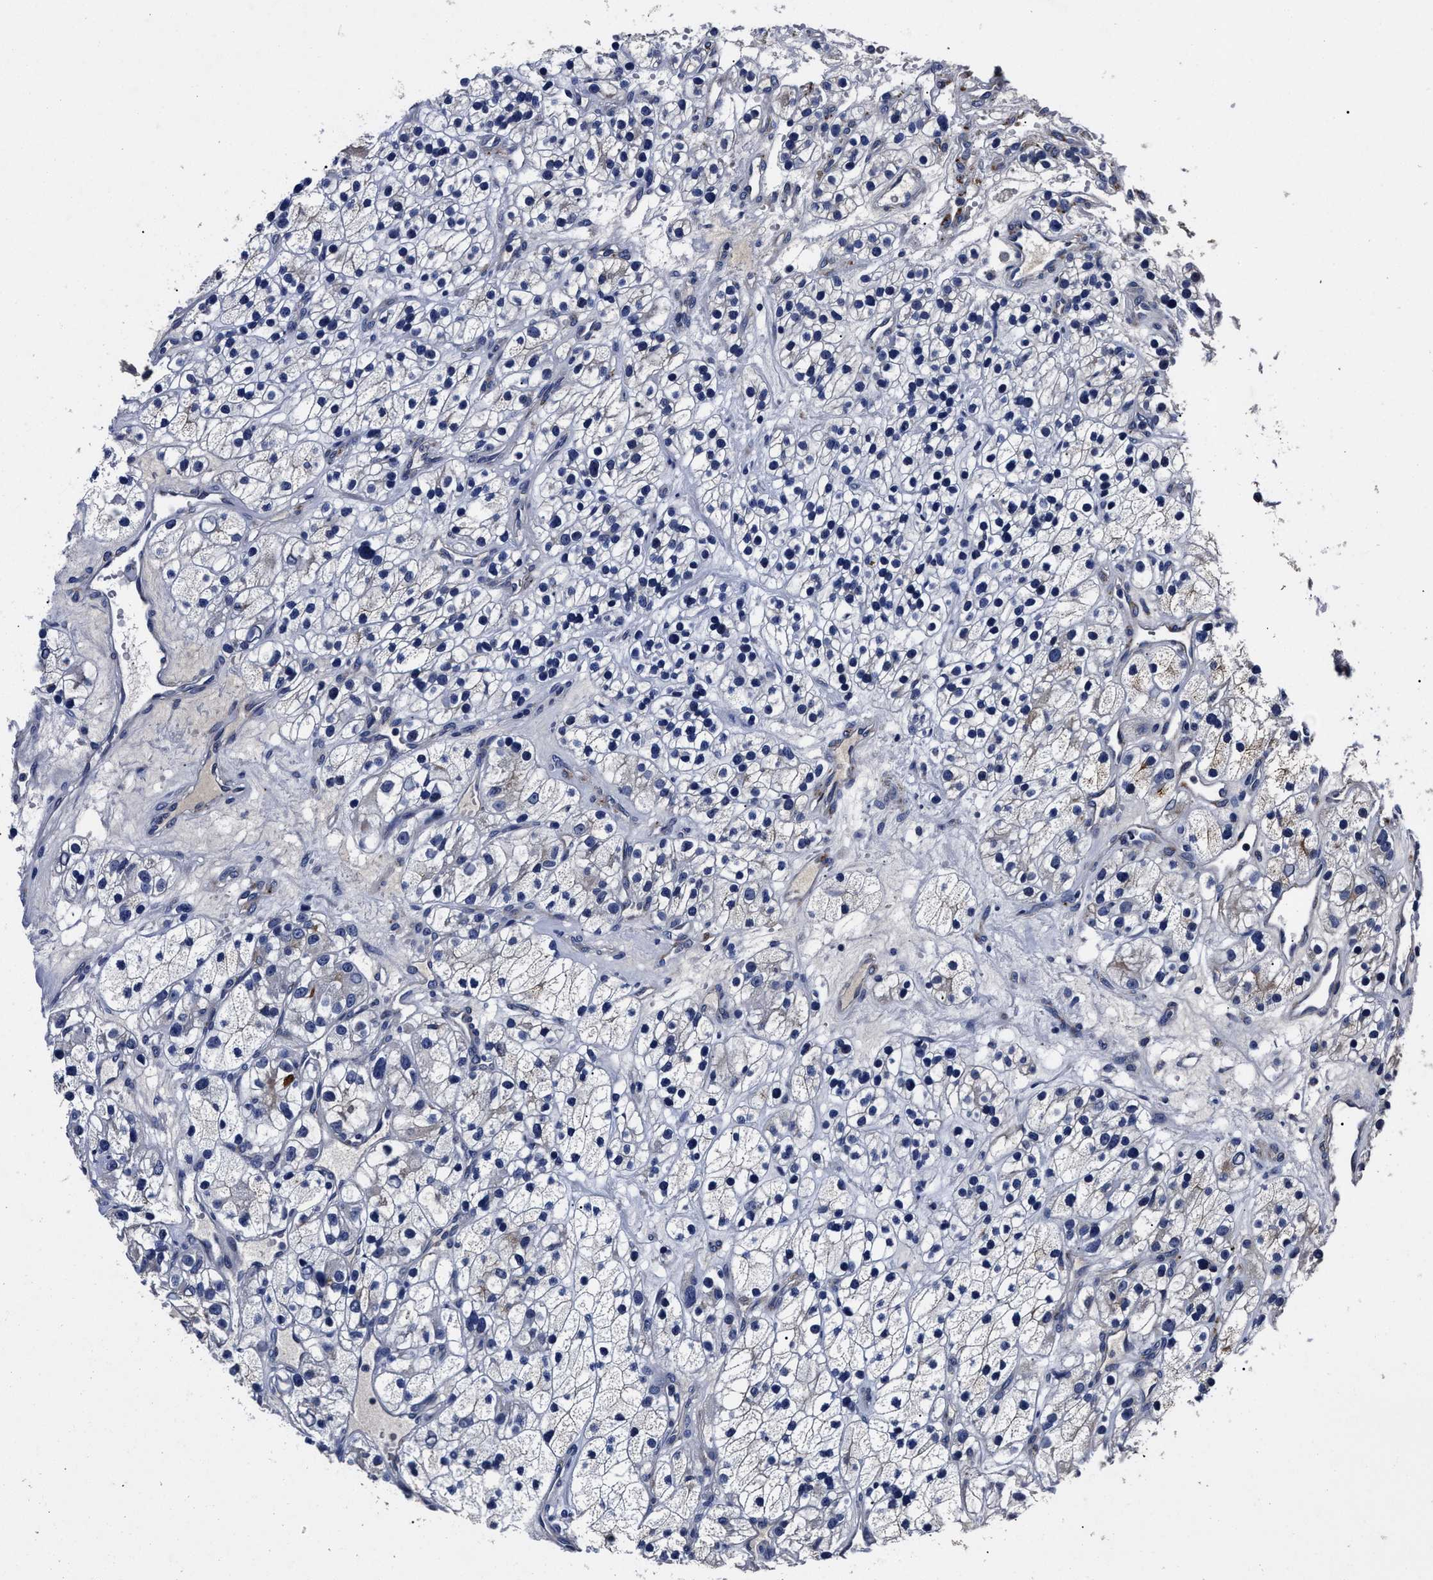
{"staining": {"intensity": "negative", "quantity": "none", "location": "none"}, "tissue": "renal cancer", "cell_type": "Tumor cells", "image_type": "cancer", "snomed": [{"axis": "morphology", "description": "Adenocarcinoma, NOS"}, {"axis": "topography", "description": "Kidney"}], "caption": "This is an immunohistochemistry (IHC) histopathology image of human adenocarcinoma (renal). There is no positivity in tumor cells.", "gene": "OLFML2A", "patient": {"sex": "female", "age": 57}}